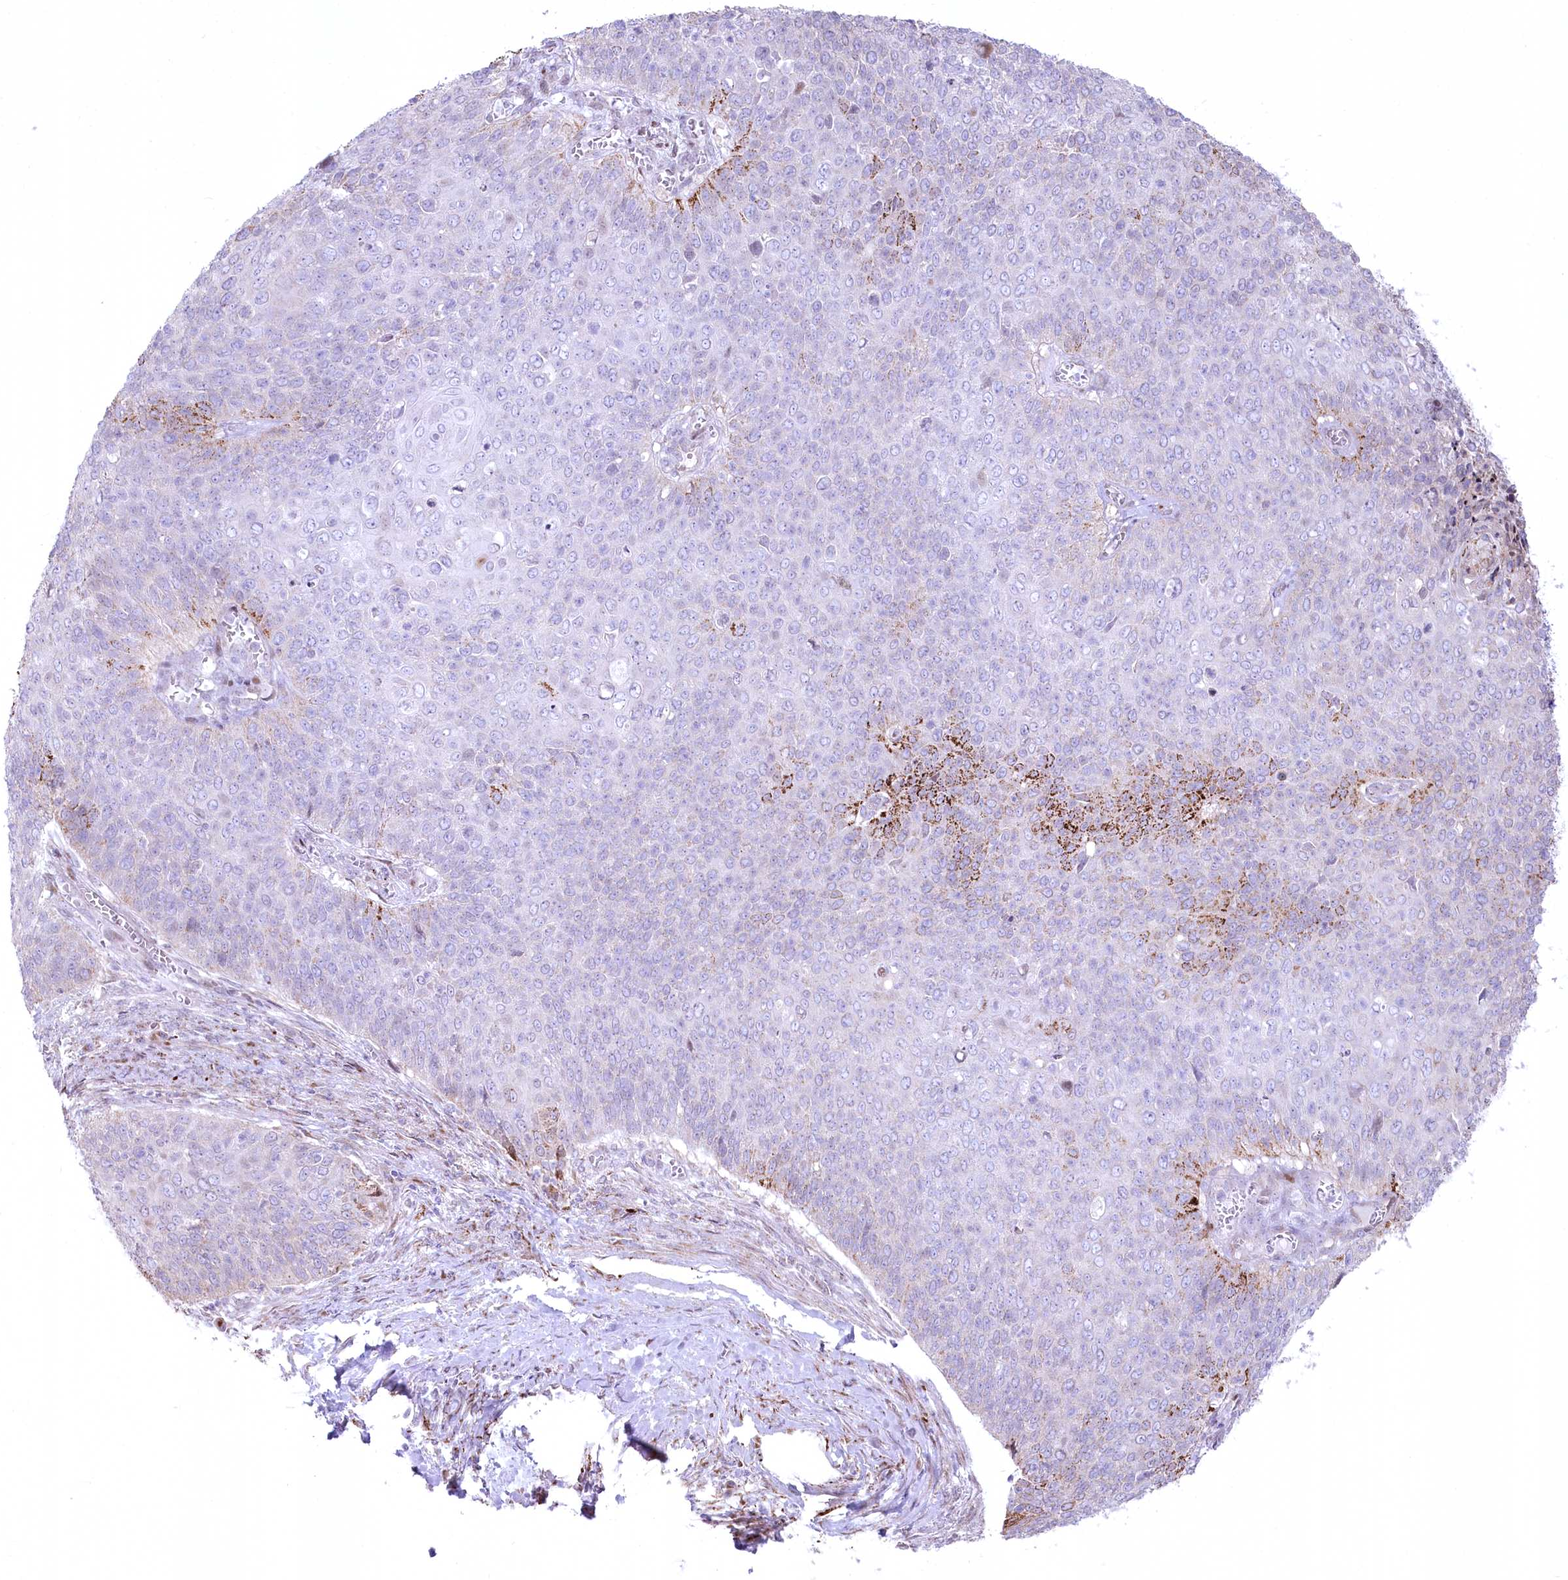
{"staining": {"intensity": "moderate", "quantity": "<25%", "location": "cytoplasmic/membranous"}, "tissue": "cervical cancer", "cell_type": "Tumor cells", "image_type": "cancer", "snomed": [{"axis": "morphology", "description": "Squamous cell carcinoma, NOS"}, {"axis": "topography", "description": "Cervix"}], "caption": "A low amount of moderate cytoplasmic/membranous expression is present in about <25% of tumor cells in cervical cancer (squamous cell carcinoma) tissue.", "gene": "CEP164", "patient": {"sex": "female", "age": 39}}